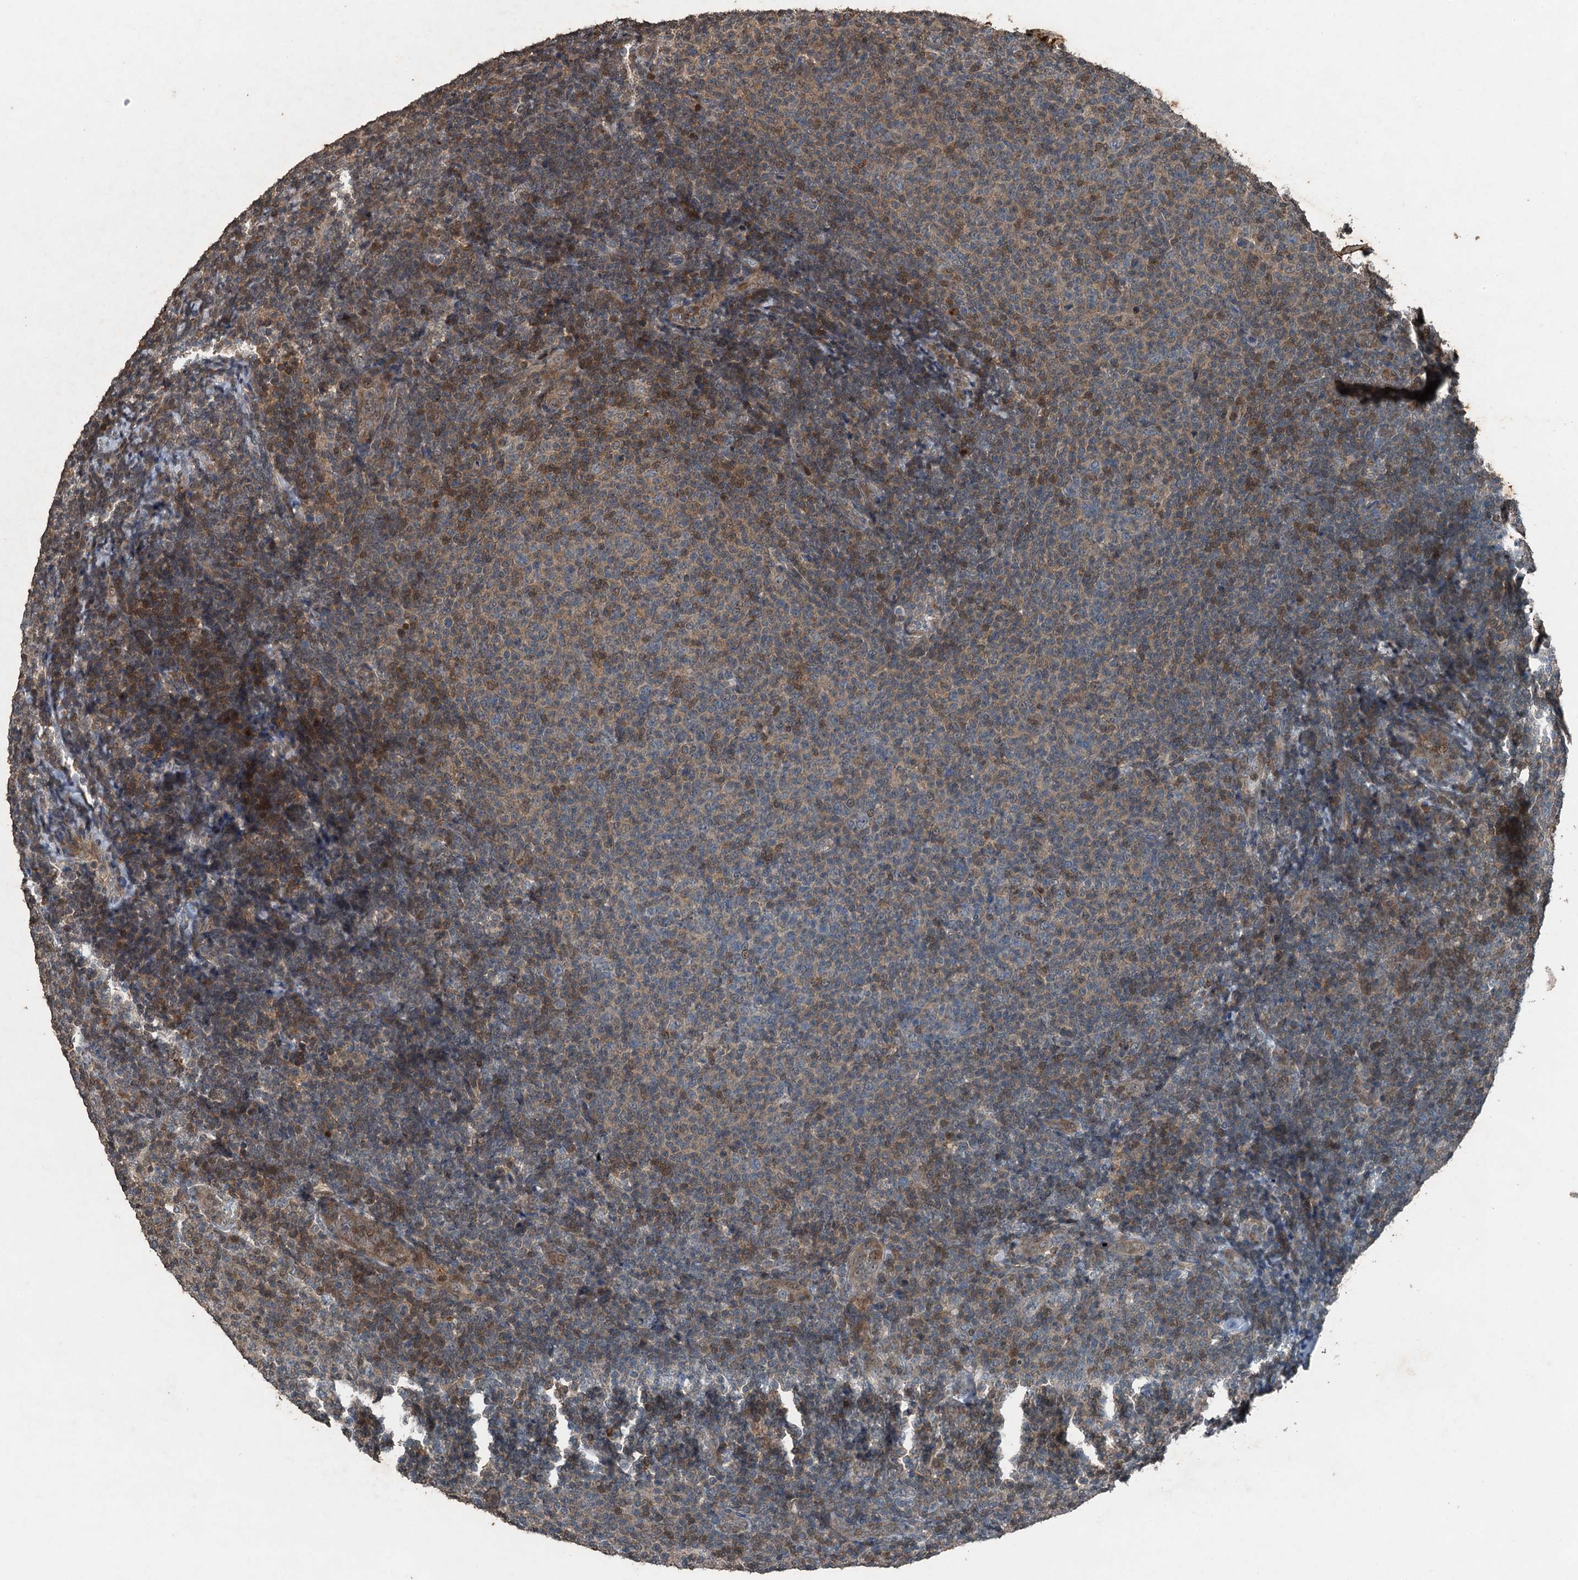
{"staining": {"intensity": "weak", "quantity": "<25%", "location": "cytoplasmic/membranous"}, "tissue": "lymphoma", "cell_type": "Tumor cells", "image_type": "cancer", "snomed": [{"axis": "morphology", "description": "Malignant lymphoma, non-Hodgkin's type, Low grade"}, {"axis": "topography", "description": "Lymph node"}], "caption": "Protein analysis of malignant lymphoma, non-Hodgkin's type (low-grade) demonstrates no significant expression in tumor cells.", "gene": "TCTN1", "patient": {"sex": "male", "age": 66}}